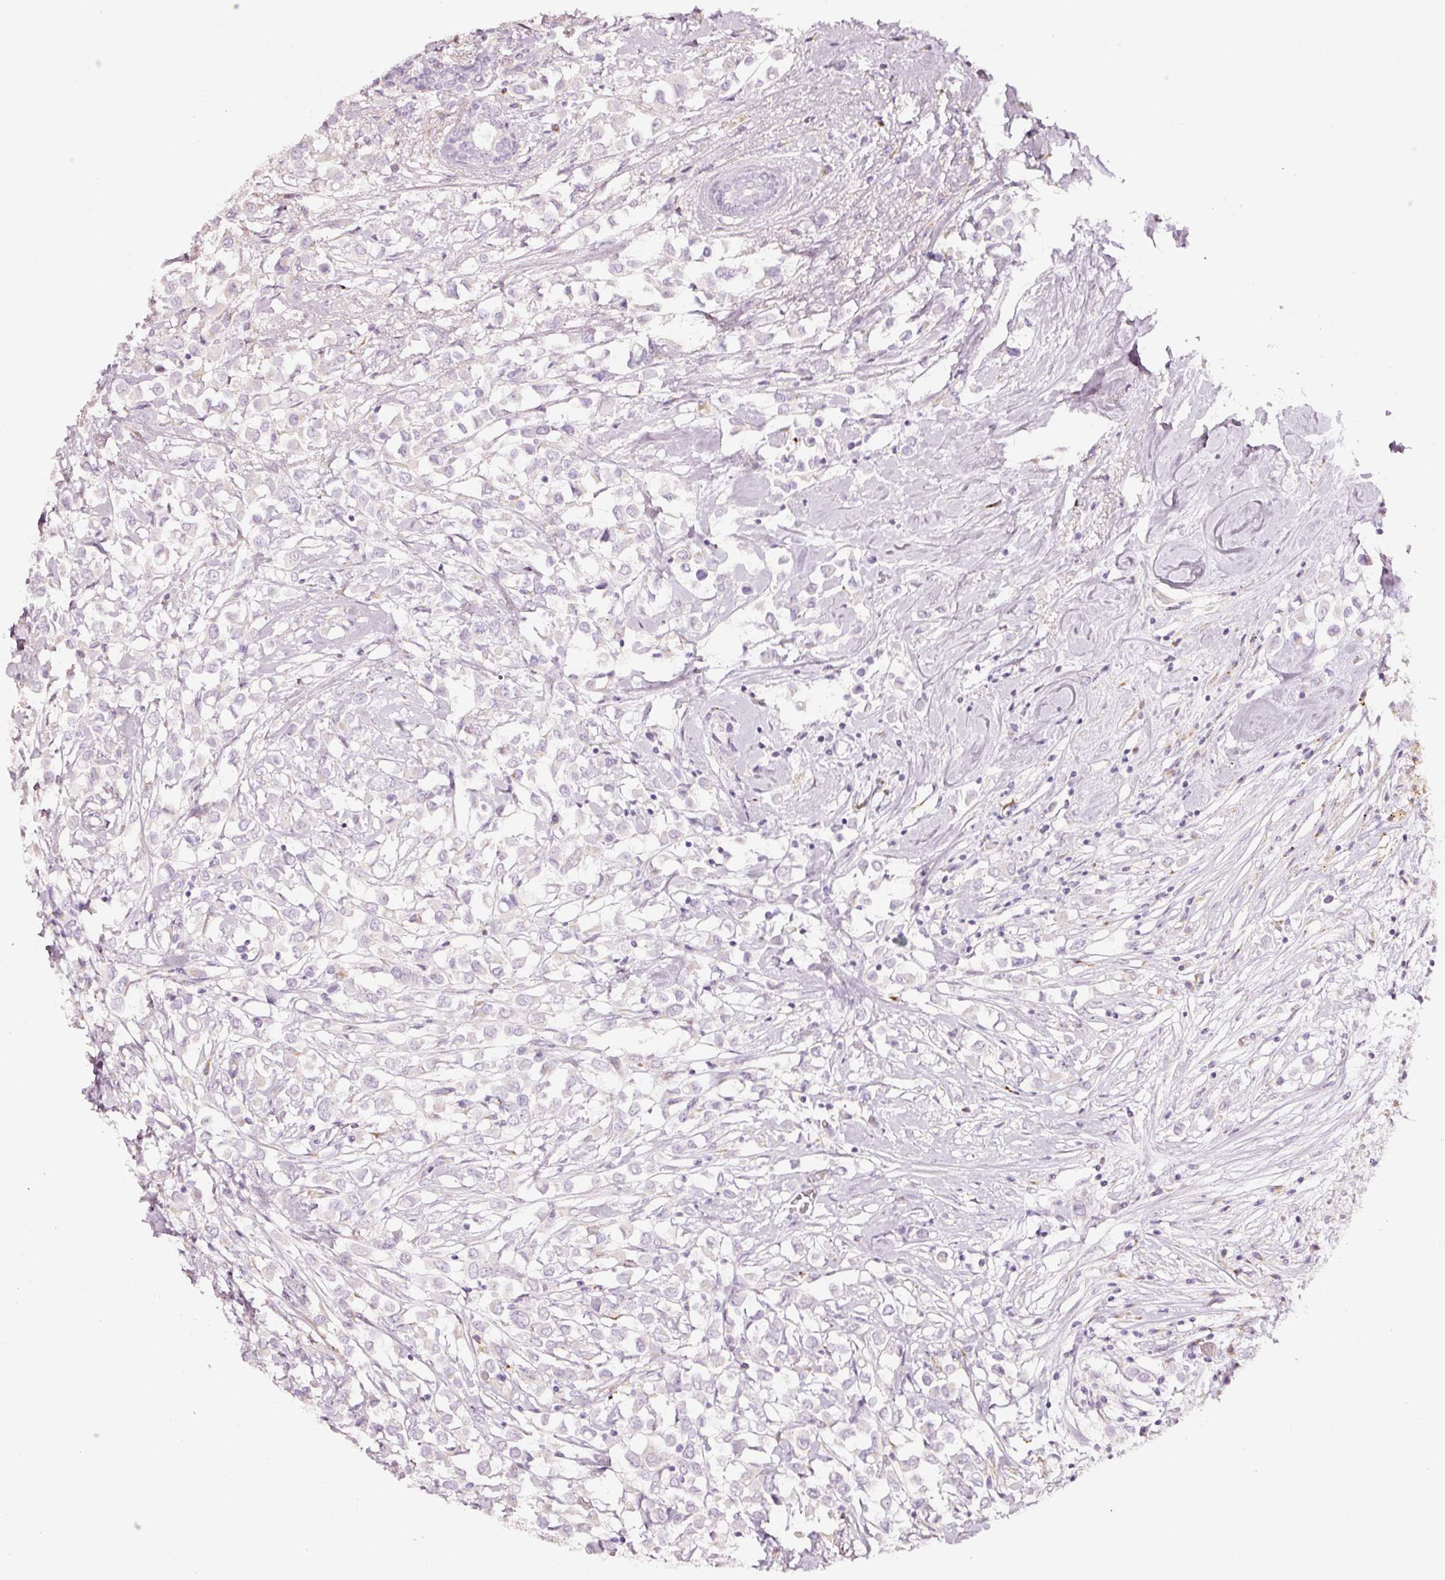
{"staining": {"intensity": "negative", "quantity": "none", "location": "none"}, "tissue": "breast cancer", "cell_type": "Tumor cells", "image_type": "cancer", "snomed": [{"axis": "morphology", "description": "Duct carcinoma"}, {"axis": "topography", "description": "Breast"}], "caption": "Immunohistochemical staining of human breast cancer shows no significant positivity in tumor cells.", "gene": "SDF4", "patient": {"sex": "female", "age": 61}}